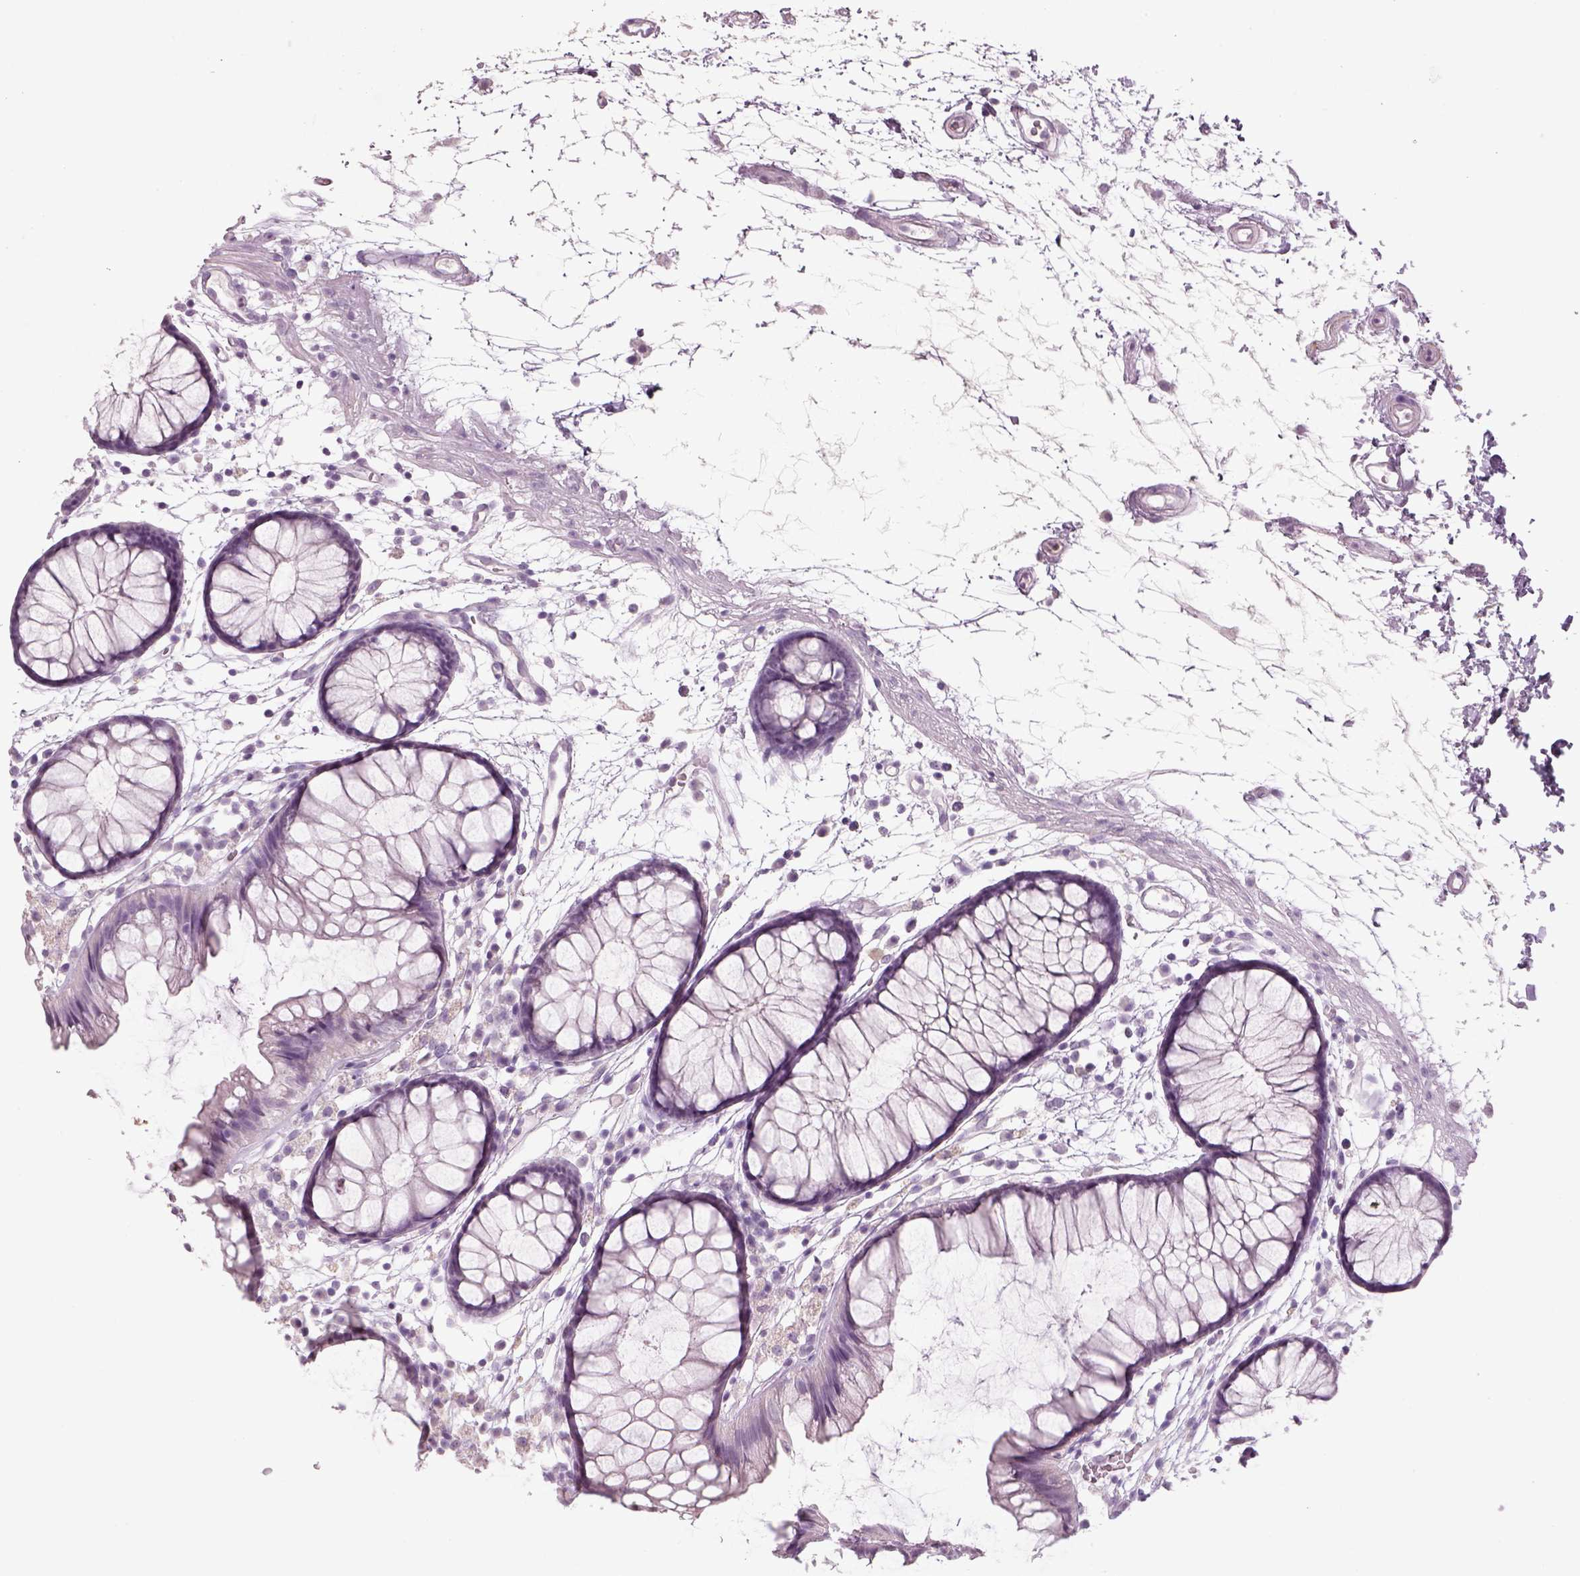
{"staining": {"intensity": "negative", "quantity": "none", "location": "none"}, "tissue": "colon", "cell_type": "Endothelial cells", "image_type": "normal", "snomed": [{"axis": "morphology", "description": "Normal tissue, NOS"}, {"axis": "morphology", "description": "Adenocarcinoma, NOS"}, {"axis": "topography", "description": "Colon"}], "caption": "Protein analysis of unremarkable colon displays no significant staining in endothelial cells. Nuclei are stained in blue.", "gene": "SLC6A2", "patient": {"sex": "male", "age": 65}}